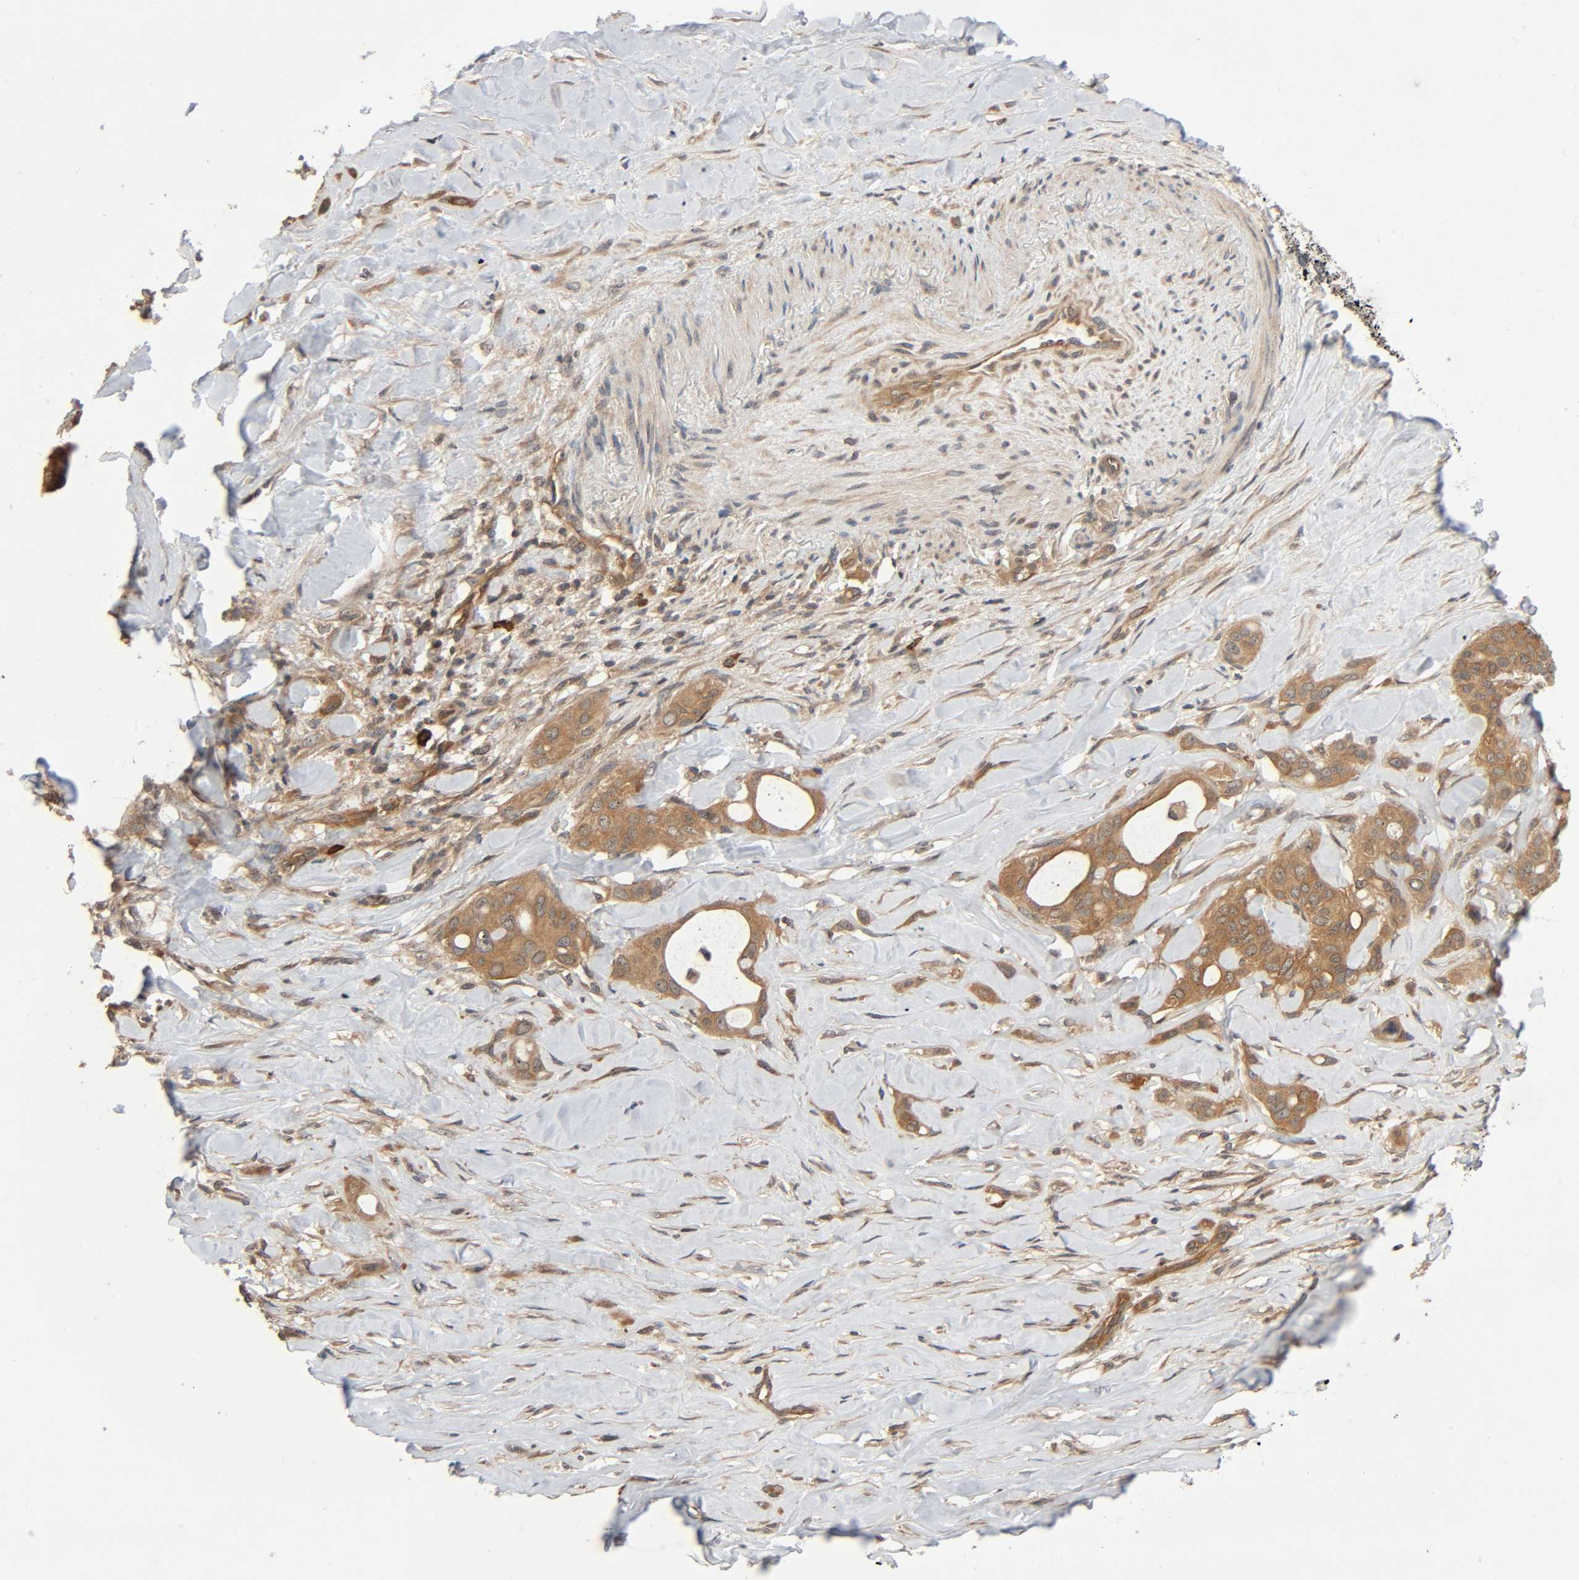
{"staining": {"intensity": "moderate", "quantity": ">75%", "location": "cytoplasmic/membranous"}, "tissue": "liver cancer", "cell_type": "Tumor cells", "image_type": "cancer", "snomed": [{"axis": "morphology", "description": "Cholangiocarcinoma"}, {"axis": "topography", "description": "Liver"}], "caption": "Immunohistochemical staining of liver cancer (cholangiocarcinoma) demonstrates medium levels of moderate cytoplasmic/membranous protein positivity in about >75% of tumor cells.", "gene": "PPP2R1B", "patient": {"sex": "female", "age": 67}}